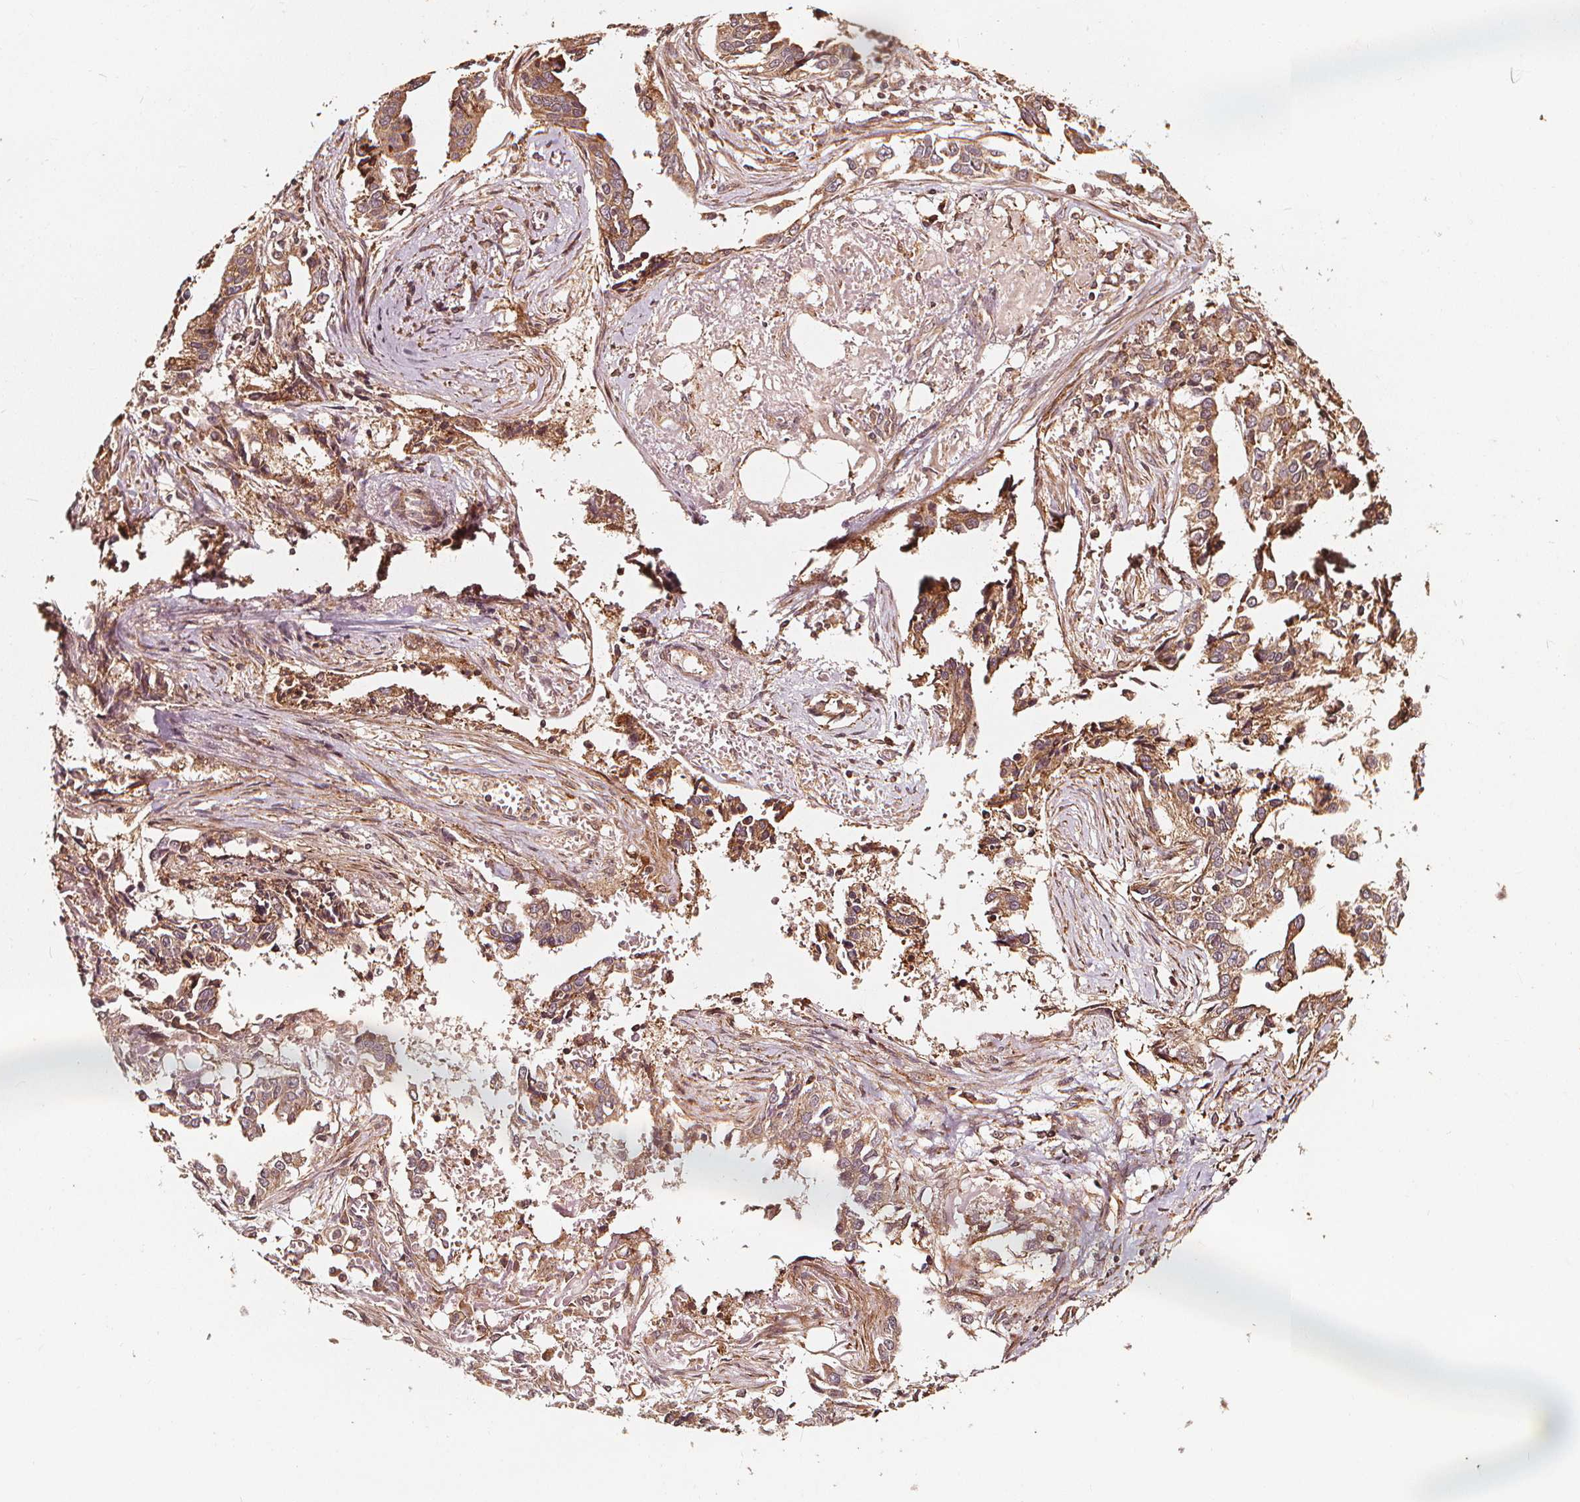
{"staining": {"intensity": "moderate", "quantity": ">75%", "location": "cytoplasmic/membranous"}, "tissue": "ovarian cancer", "cell_type": "Tumor cells", "image_type": "cancer", "snomed": [{"axis": "morphology", "description": "Cystadenocarcinoma, serous, NOS"}, {"axis": "topography", "description": "Ovary"}], "caption": "Ovarian cancer (serous cystadenocarcinoma) was stained to show a protein in brown. There is medium levels of moderate cytoplasmic/membranous expression in about >75% of tumor cells. The staining is performed using DAB (3,3'-diaminobenzidine) brown chromogen to label protein expression. The nuclei are counter-stained blue using hematoxylin.", "gene": "NPC1", "patient": {"sex": "female", "age": 75}}